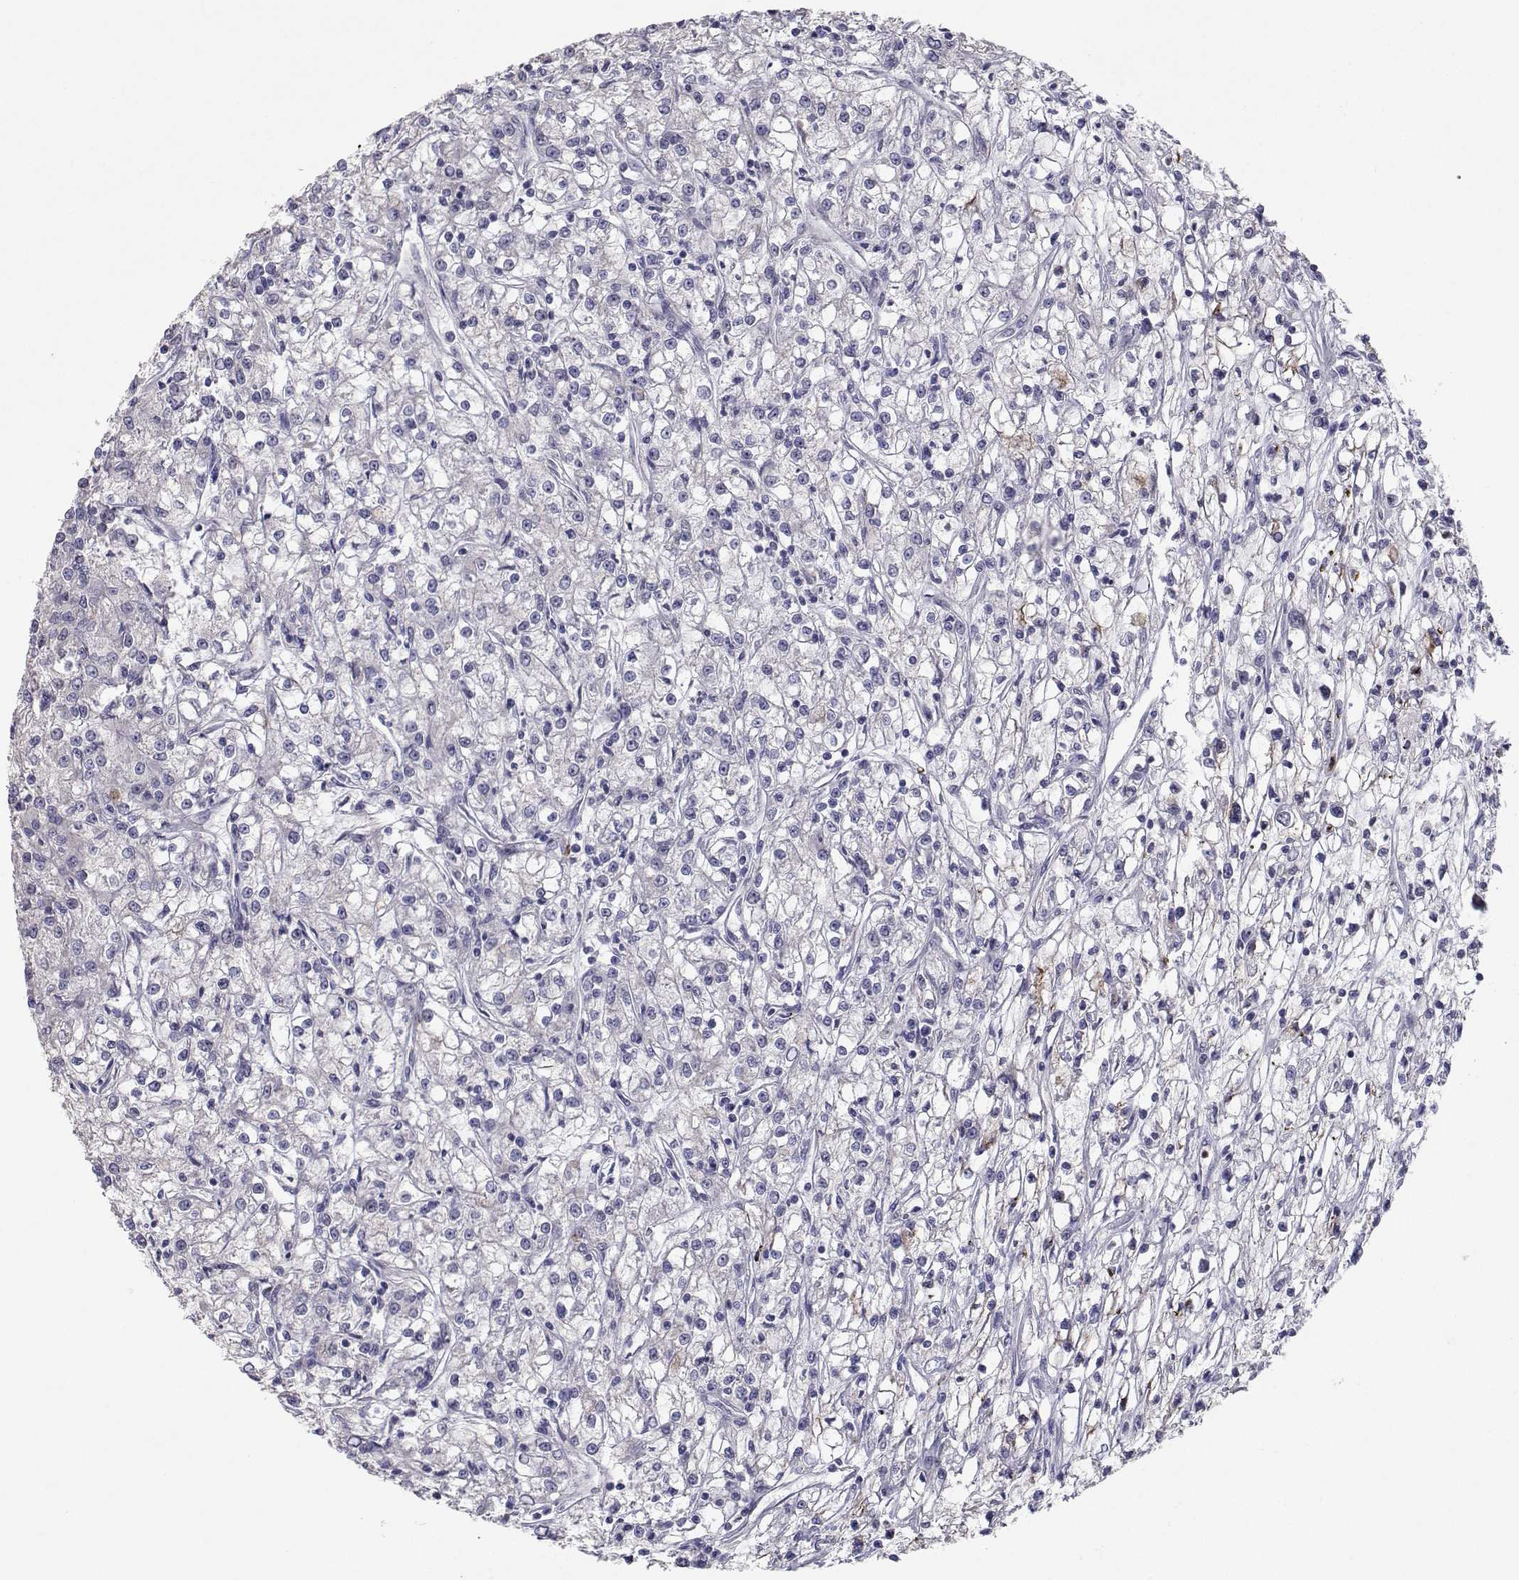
{"staining": {"intensity": "negative", "quantity": "none", "location": "none"}, "tissue": "renal cancer", "cell_type": "Tumor cells", "image_type": "cancer", "snomed": [{"axis": "morphology", "description": "Adenocarcinoma, NOS"}, {"axis": "topography", "description": "Kidney"}], "caption": "Immunohistochemistry (IHC) of human renal cancer shows no expression in tumor cells.", "gene": "RBPJL", "patient": {"sex": "female", "age": 59}}